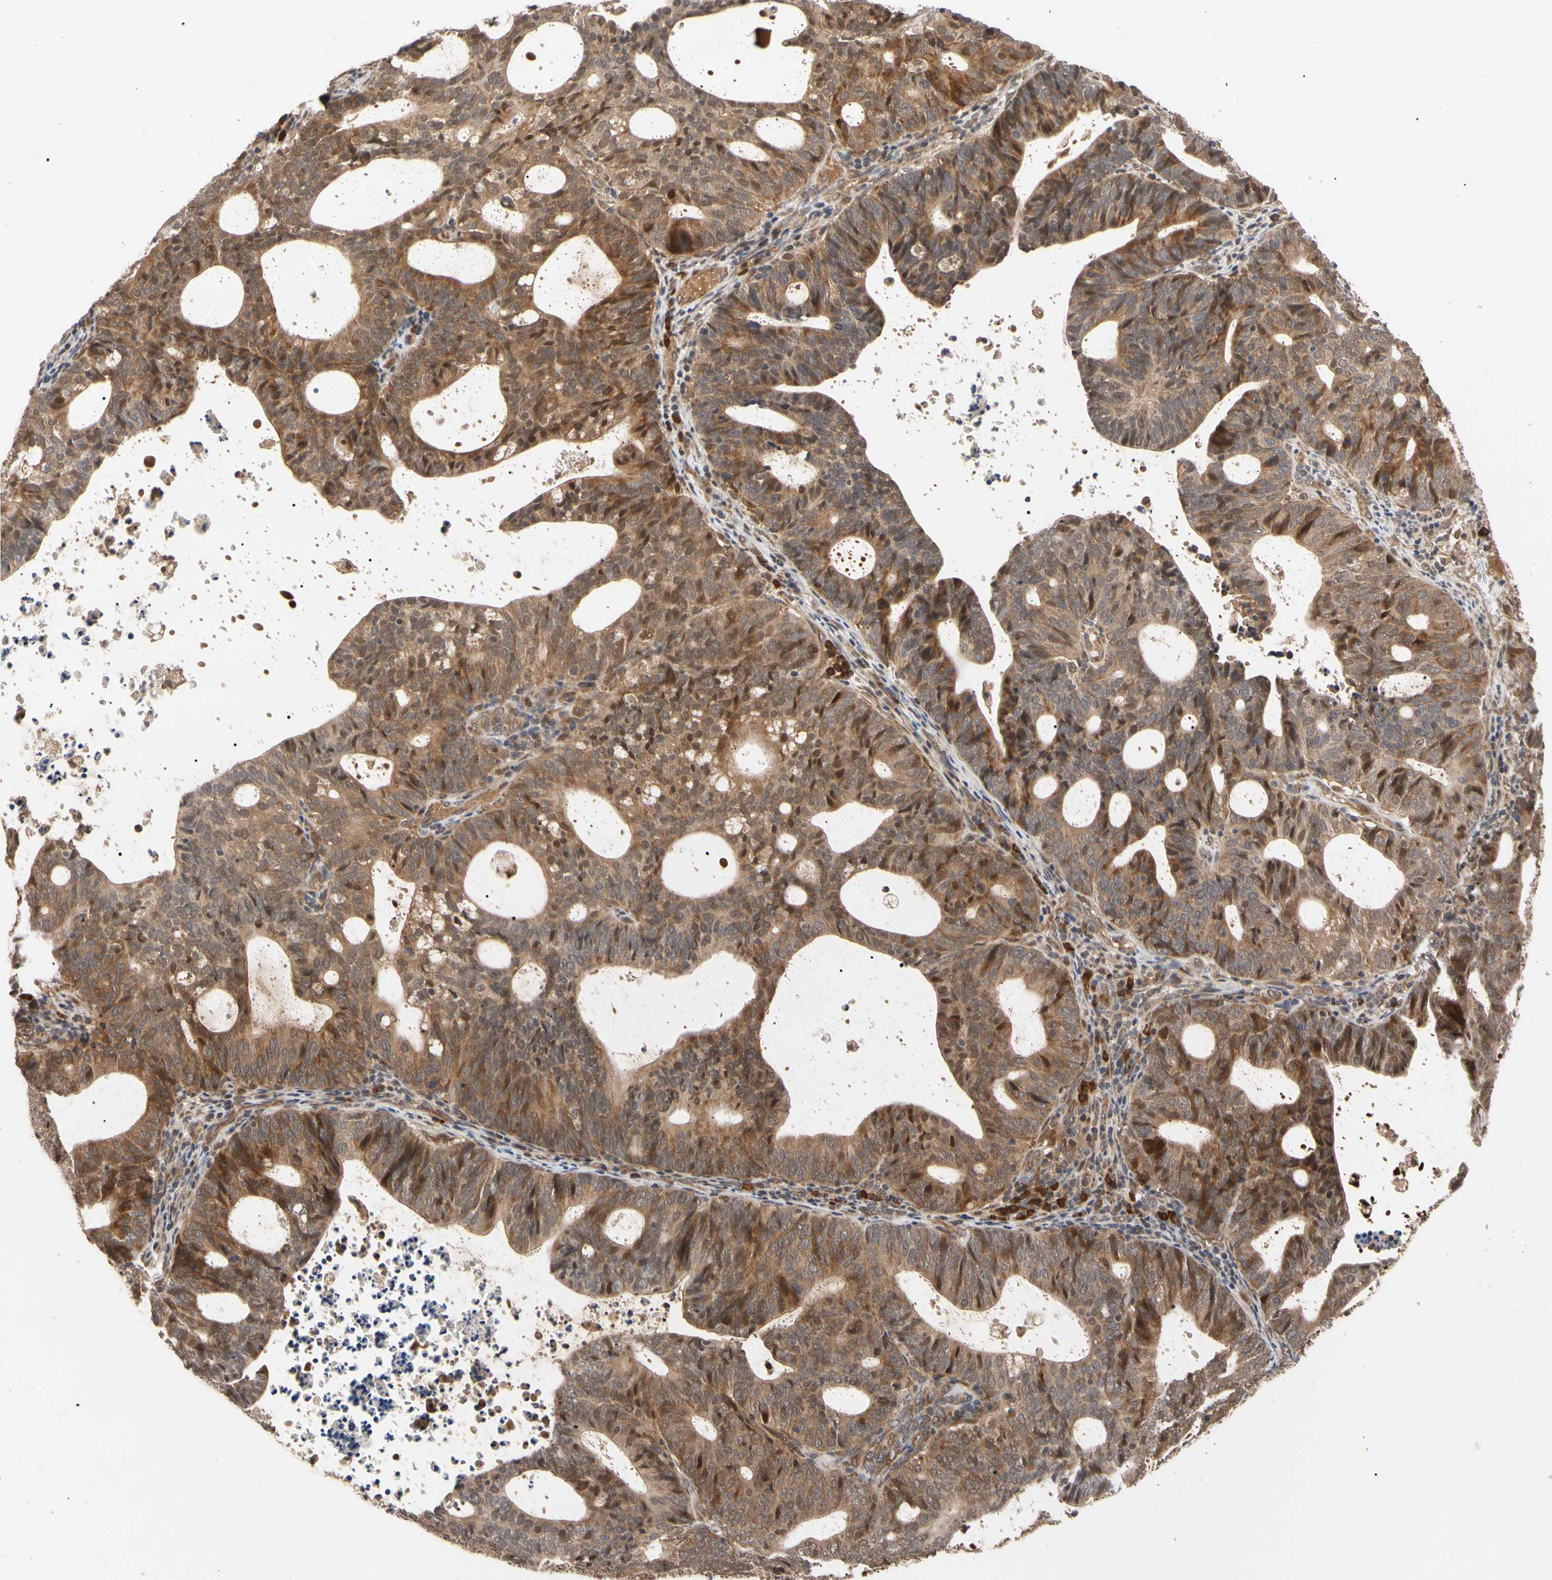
{"staining": {"intensity": "moderate", "quantity": ">75%", "location": "cytoplasmic/membranous"}, "tissue": "endometrial cancer", "cell_type": "Tumor cells", "image_type": "cancer", "snomed": [{"axis": "morphology", "description": "Adenocarcinoma, NOS"}, {"axis": "topography", "description": "Uterus"}], "caption": "The immunohistochemical stain labels moderate cytoplasmic/membranous positivity in tumor cells of endometrial cancer tissue.", "gene": "CYTIP", "patient": {"sex": "female", "age": 83}}